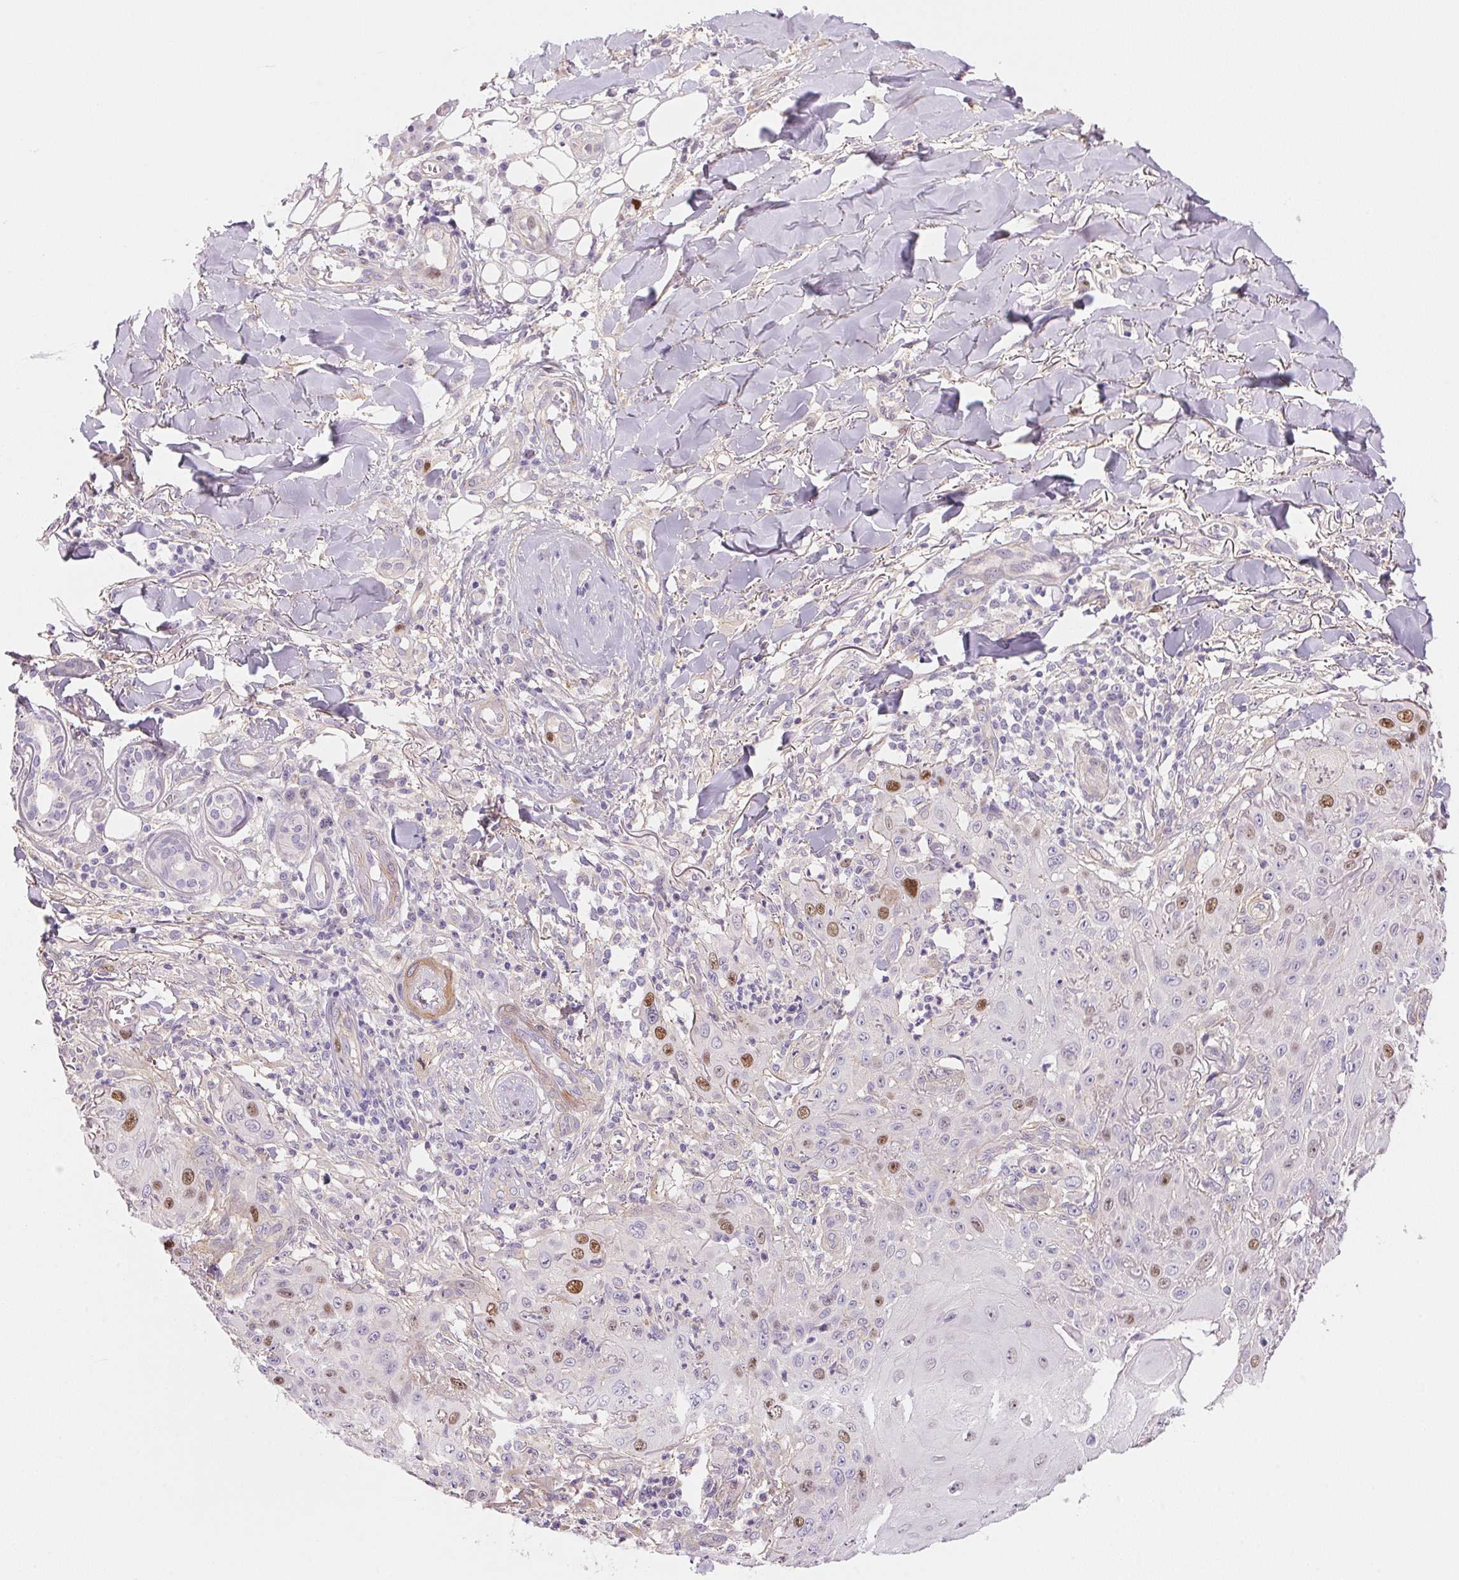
{"staining": {"intensity": "moderate", "quantity": "<25%", "location": "nuclear"}, "tissue": "skin cancer", "cell_type": "Tumor cells", "image_type": "cancer", "snomed": [{"axis": "morphology", "description": "Squamous cell carcinoma, NOS"}, {"axis": "topography", "description": "Skin"}], "caption": "Tumor cells exhibit moderate nuclear expression in approximately <25% of cells in squamous cell carcinoma (skin).", "gene": "SMTN", "patient": {"sex": "male", "age": 75}}